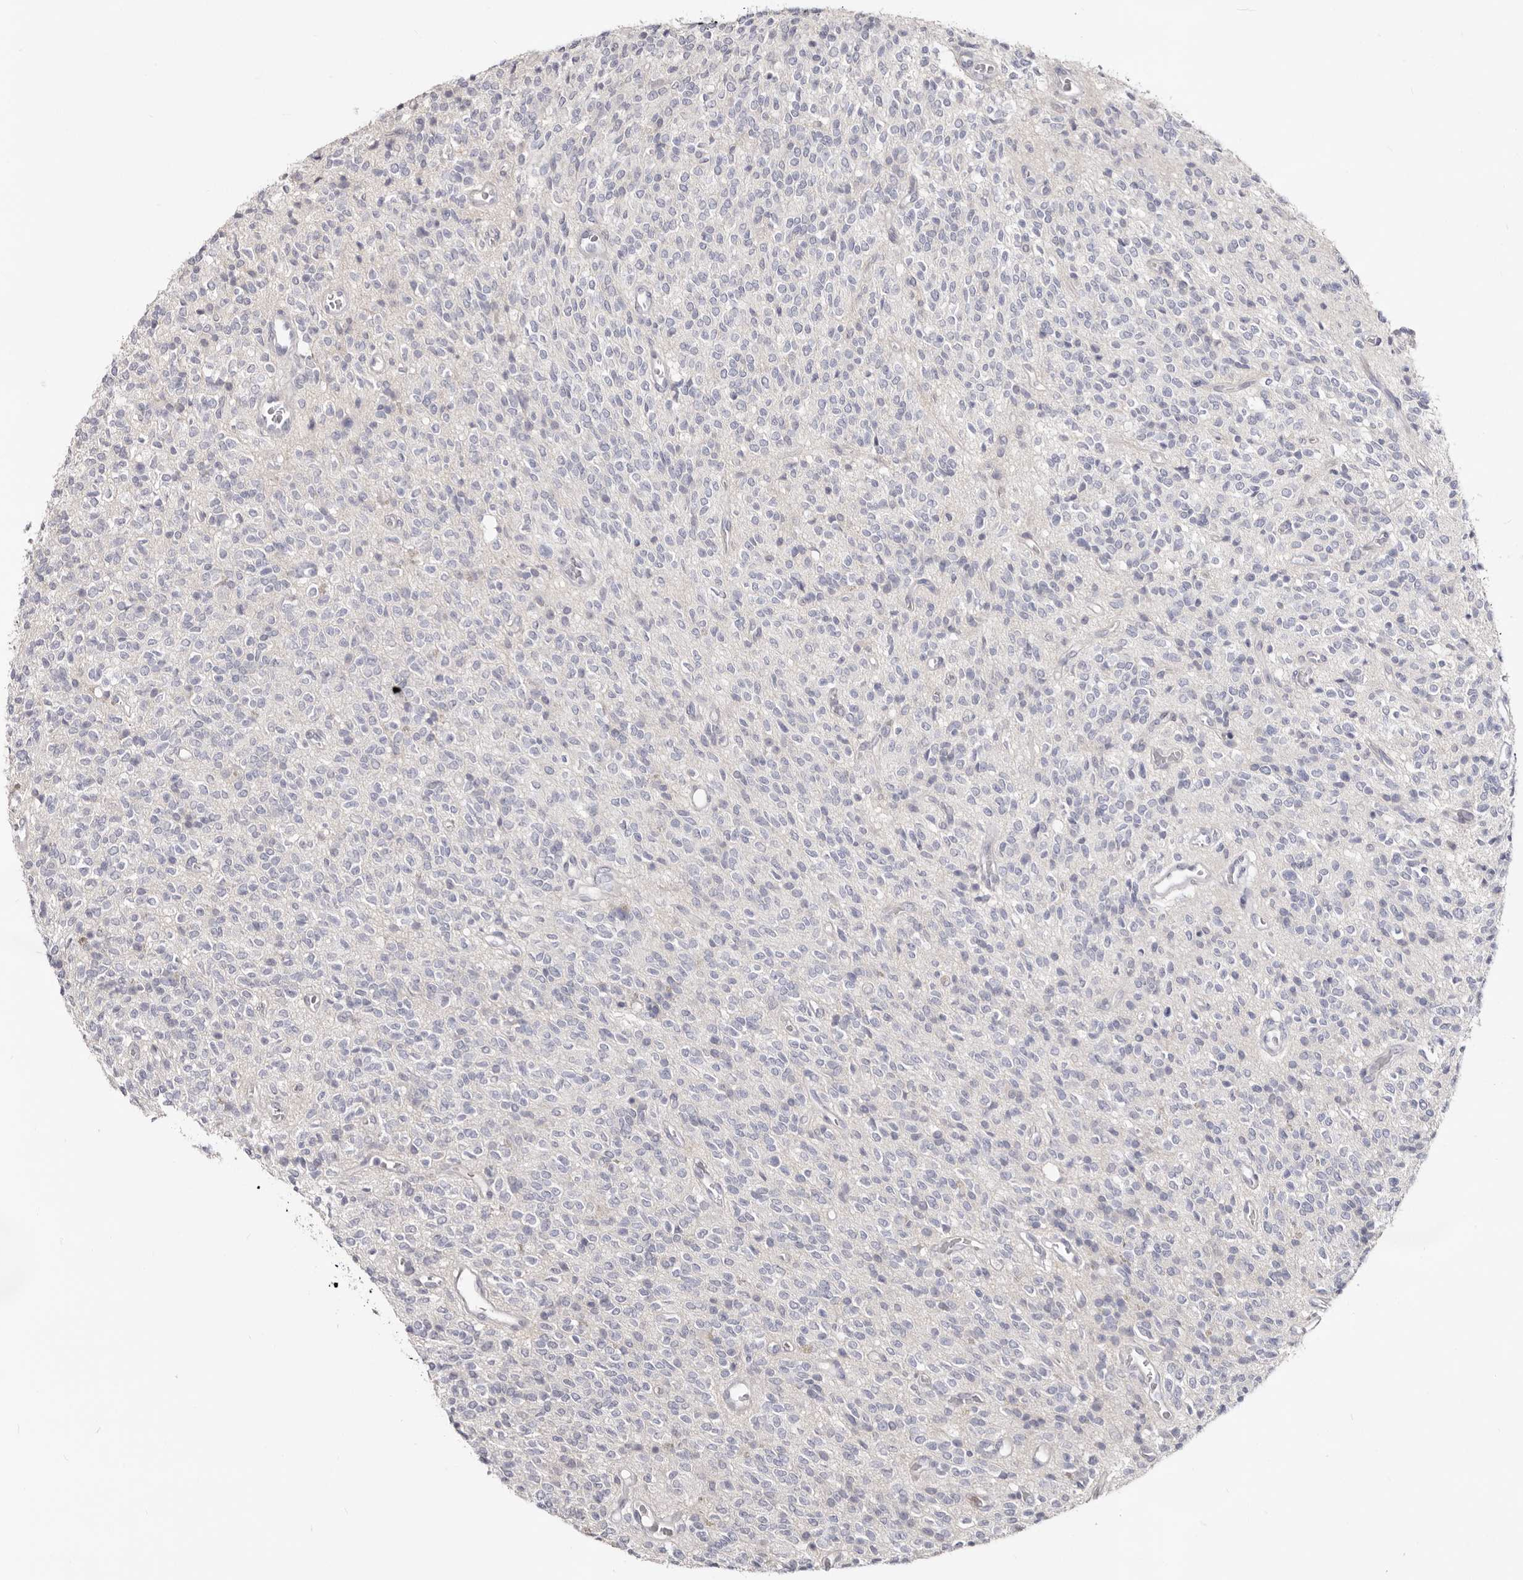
{"staining": {"intensity": "negative", "quantity": "none", "location": "none"}, "tissue": "glioma", "cell_type": "Tumor cells", "image_type": "cancer", "snomed": [{"axis": "morphology", "description": "Glioma, malignant, High grade"}, {"axis": "topography", "description": "Brain"}], "caption": "High power microscopy micrograph of an immunohistochemistry photomicrograph of glioma, revealing no significant expression in tumor cells.", "gene": "TC2N", "patient": {"sex": "male", "age": 34}}